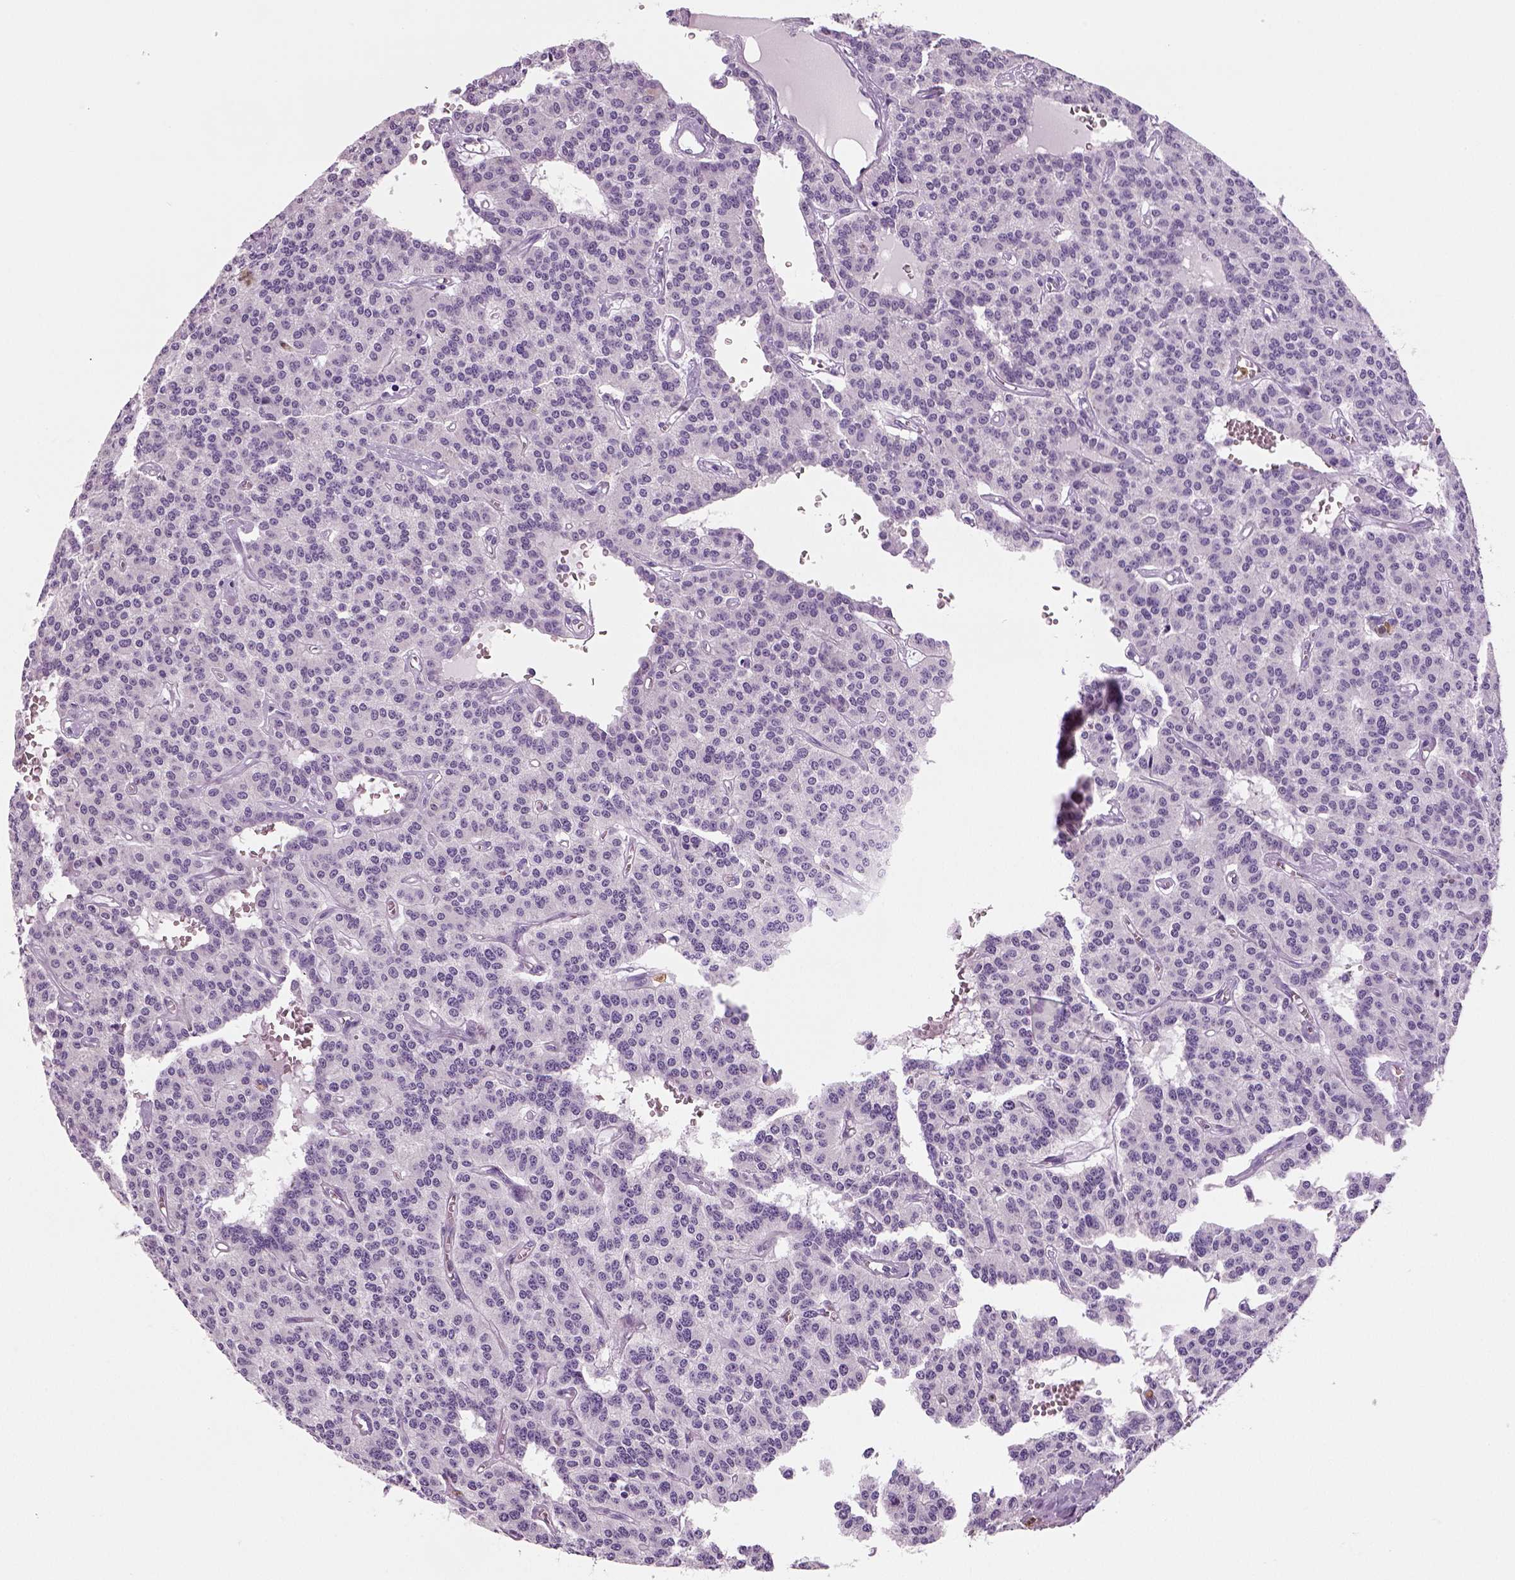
{"staining": {"intensity": "negative", "quantity": "none", "location": "none"}, "tissue": "carcinoid", "cell_type": "Tumor cells", "image_type": "cancer", "snomed": [{"axis": "morphology", "description": "Carcinoid, malignant, NOS"}, {"axis": "topography", "description": "Lung"}], "caption": "Tumor cells are negative for protein expression in human carcinoid (malignant). Nuclei are stained in blue.", "gene": "NECAB2", "patient": {"sex": "female", "age": 71}}